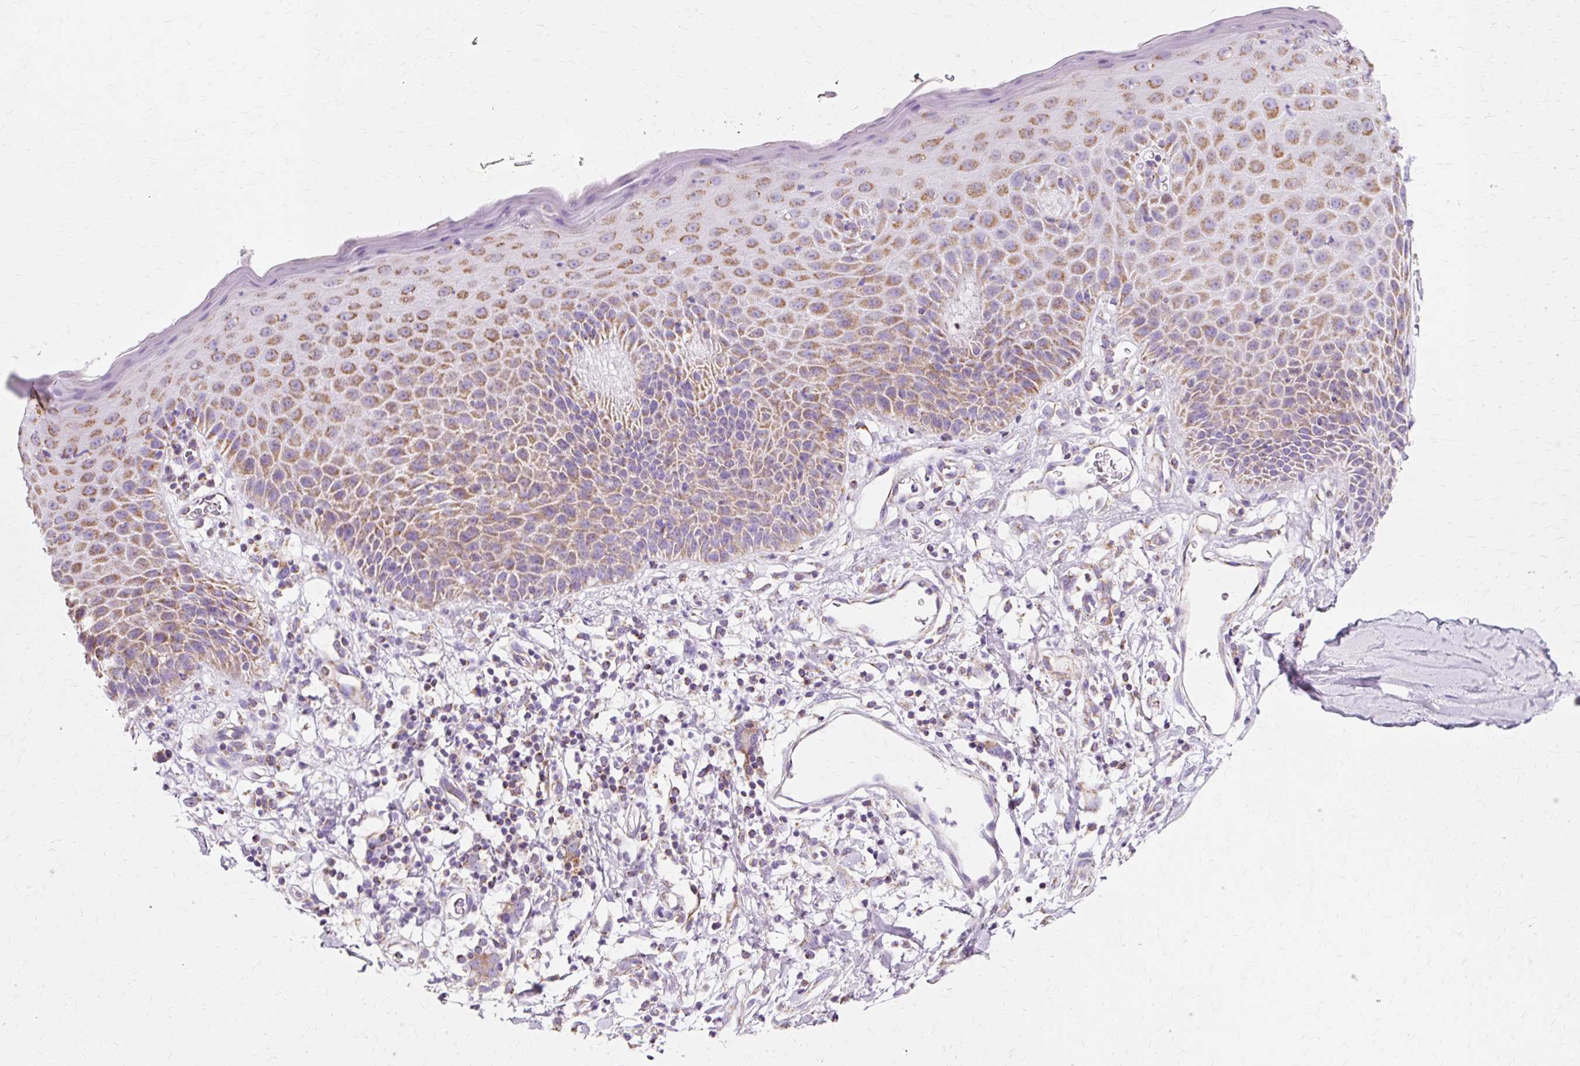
{"staining": {"intensity": "negative", "quantity": "none", "location": "none"}, "tissue": "adipose tissue", "cell_type": "Adipocytes", "image_type": "normal", "snomed": [{"axis": "morphology", "description": "Normal tissue, NOS"}, {"axis": "topography", "description": "Vulva"}, {"axis": "topography", "description": "Peripheral nerve tissue"}], "caption": "Immunohistochemical staining of benign adipose tissue reveals no significant expression in adipocytes. (DAB (3,3'-diaminobenzidine) immunohistochemistry with hematoxylin counter stain).", "gene": "ATP5PO", "patient": {"sex": "female", "age": 68}}